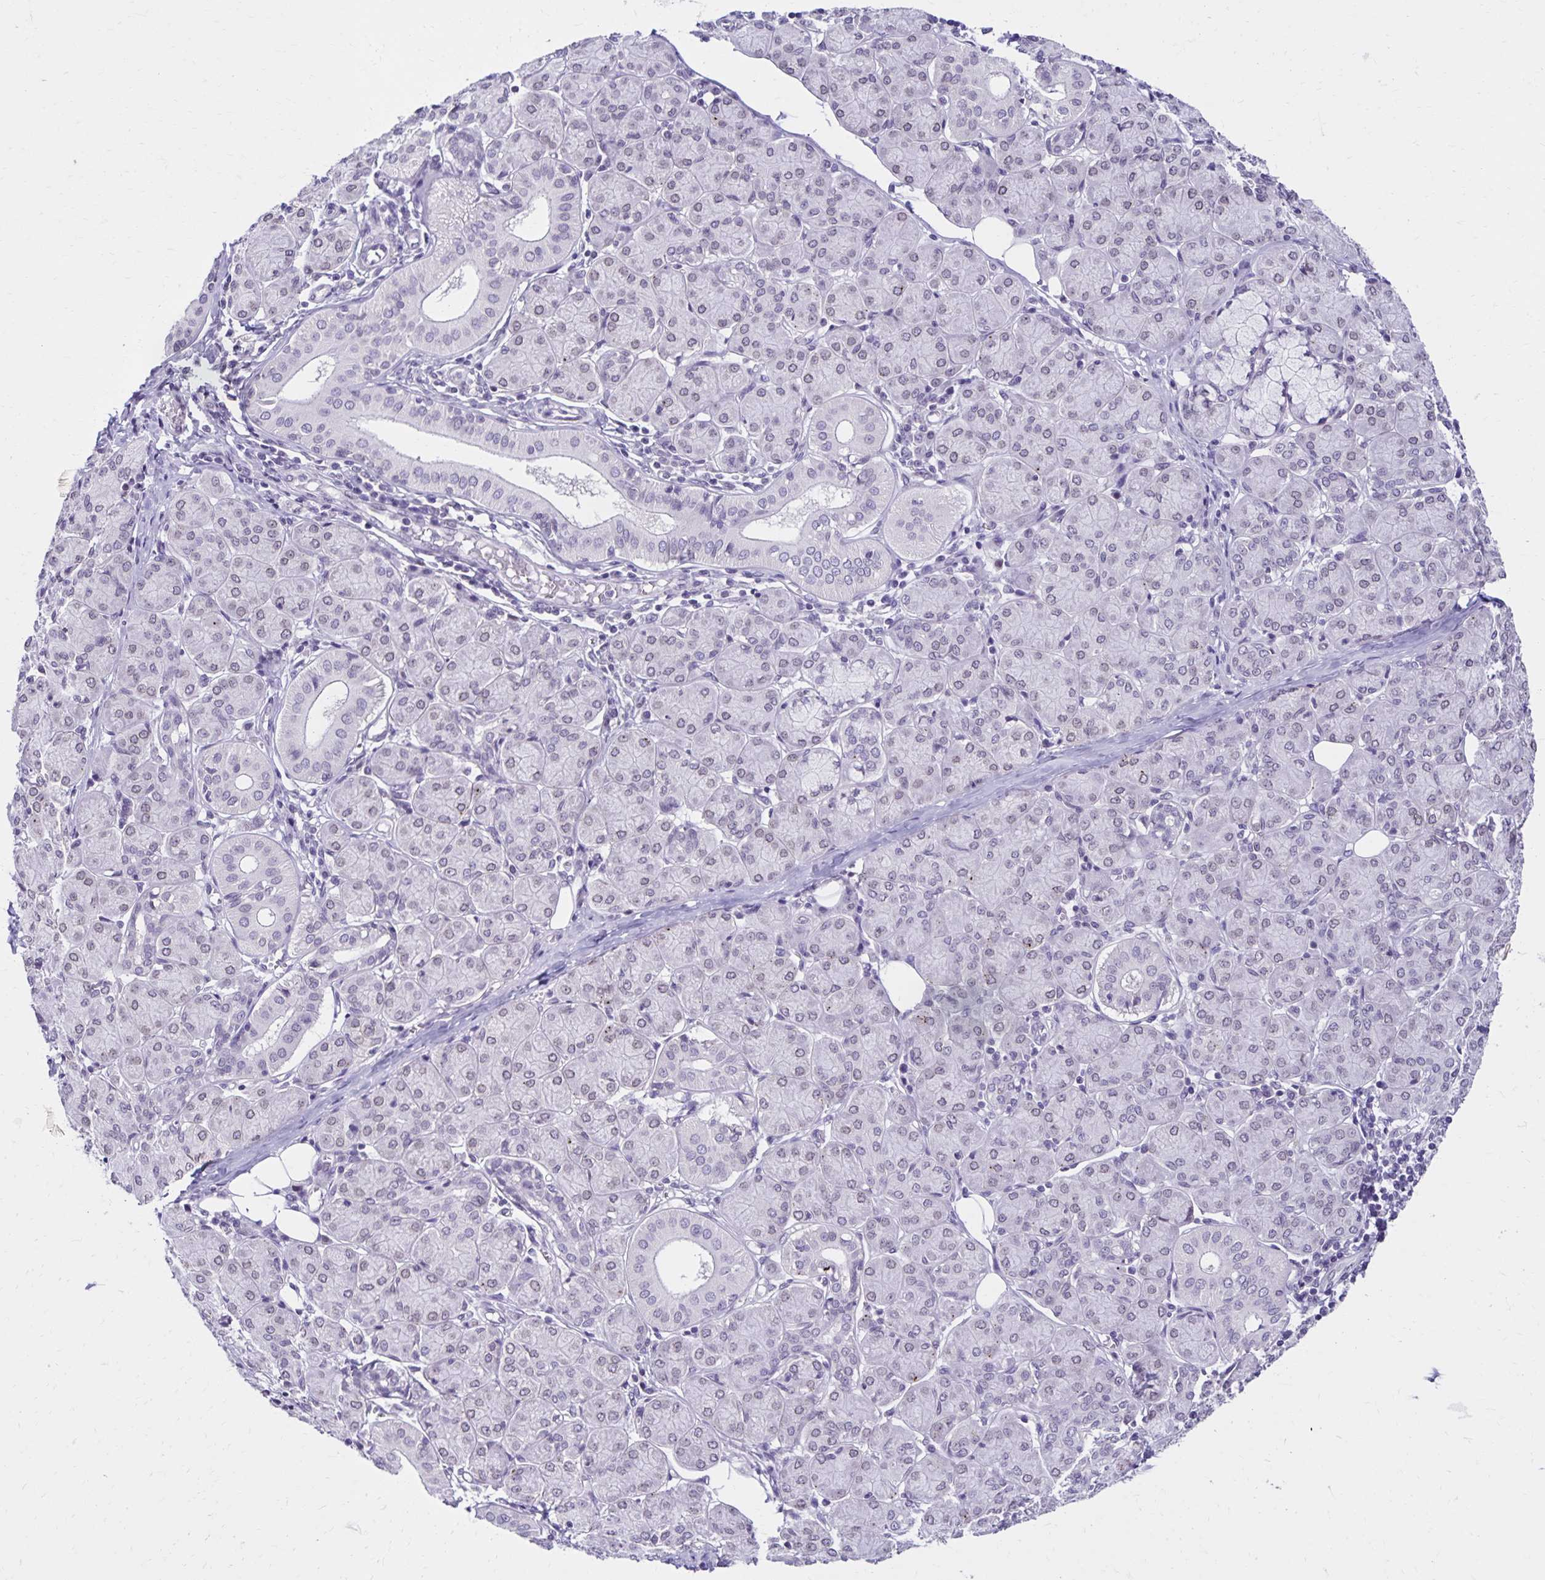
{"staining": {"intensity": "weak", "quantity": "25%-75%", "location": "nuclear"}, "tissue": "salivary gland", "cell_type": "Glandular cells", "image_type": "normal", "snomed": [{"axis": "morphology", "description": "Normal tissue, NOS"}, {"axis": "morphology", "description": "Inflammation, NOS"}, {"axis": "topography", "description": "Lymph node"}, {"axis": "topography", "description": "Salivary gland"}], "caption": "This micrograph reveals immunohistochemistry staining of normal salivary gland, with low weak nuclear expression in approximately 25%-75% of glandular cells.", "gene": "FAM166C", "patient": {"sex": "male", "age": 3}}